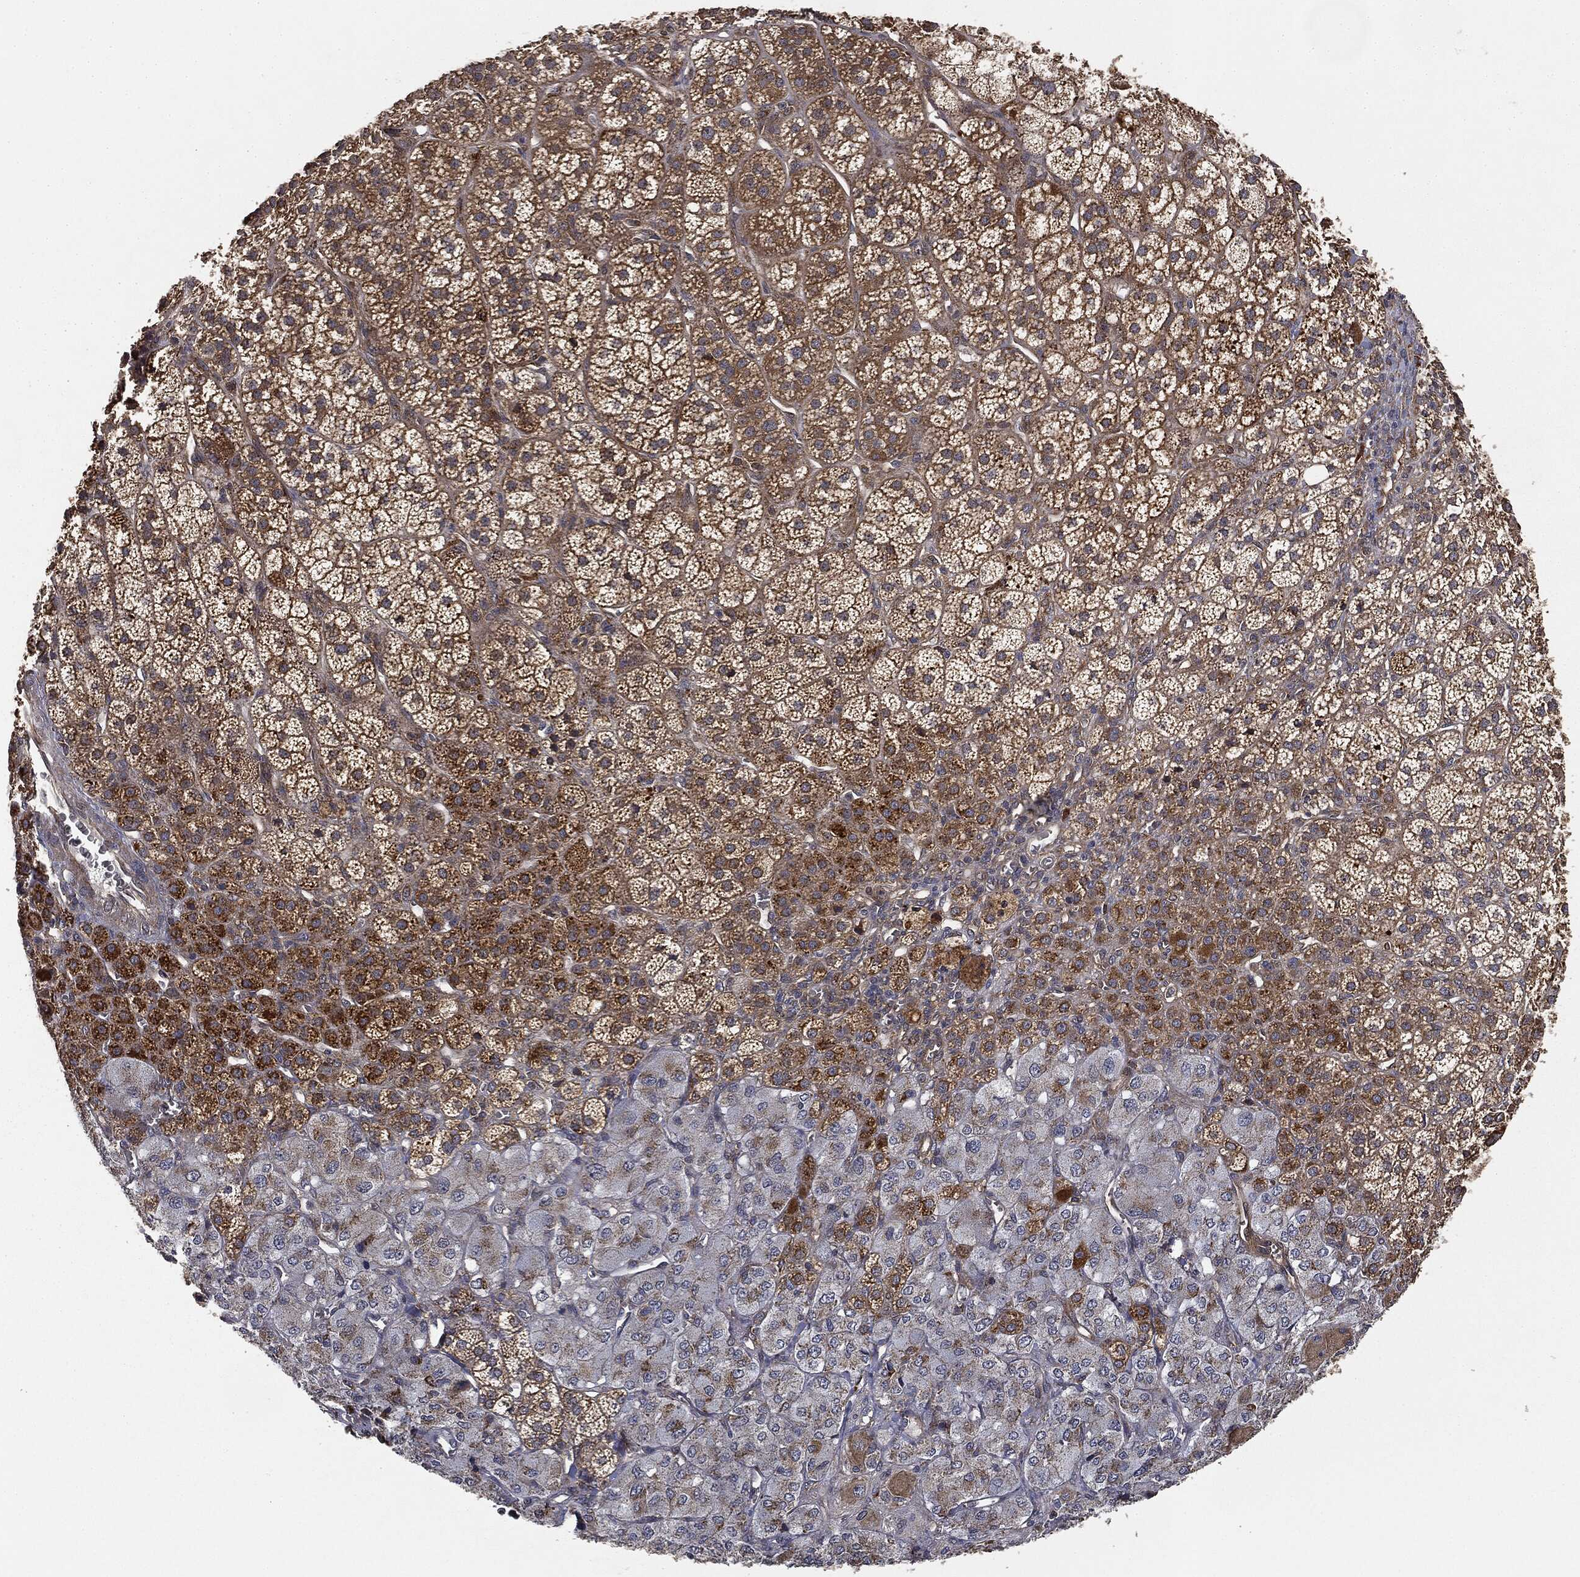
{"staining": {"intensity": "moderate", "quantity": ">75%", "location": "cytoplasmic/membranous"}, "tissue": "adrenal gland", "cell_type": "Glandular cells", "image_type": "normal", "snomed": [{"axis": "morphology", "description": "Normal tissue, NOS"}, {"axis": "topography", "description": "Adrenal gland"}], "caption": "Brown immunohistochemical staining in unremarkable adrenal gland exhibits moderate cytoplasmic/membranous expression in approximately >75% of glandular cells.", "gene": "MIER2", "patient": {"sex": "female", "age": 60}}